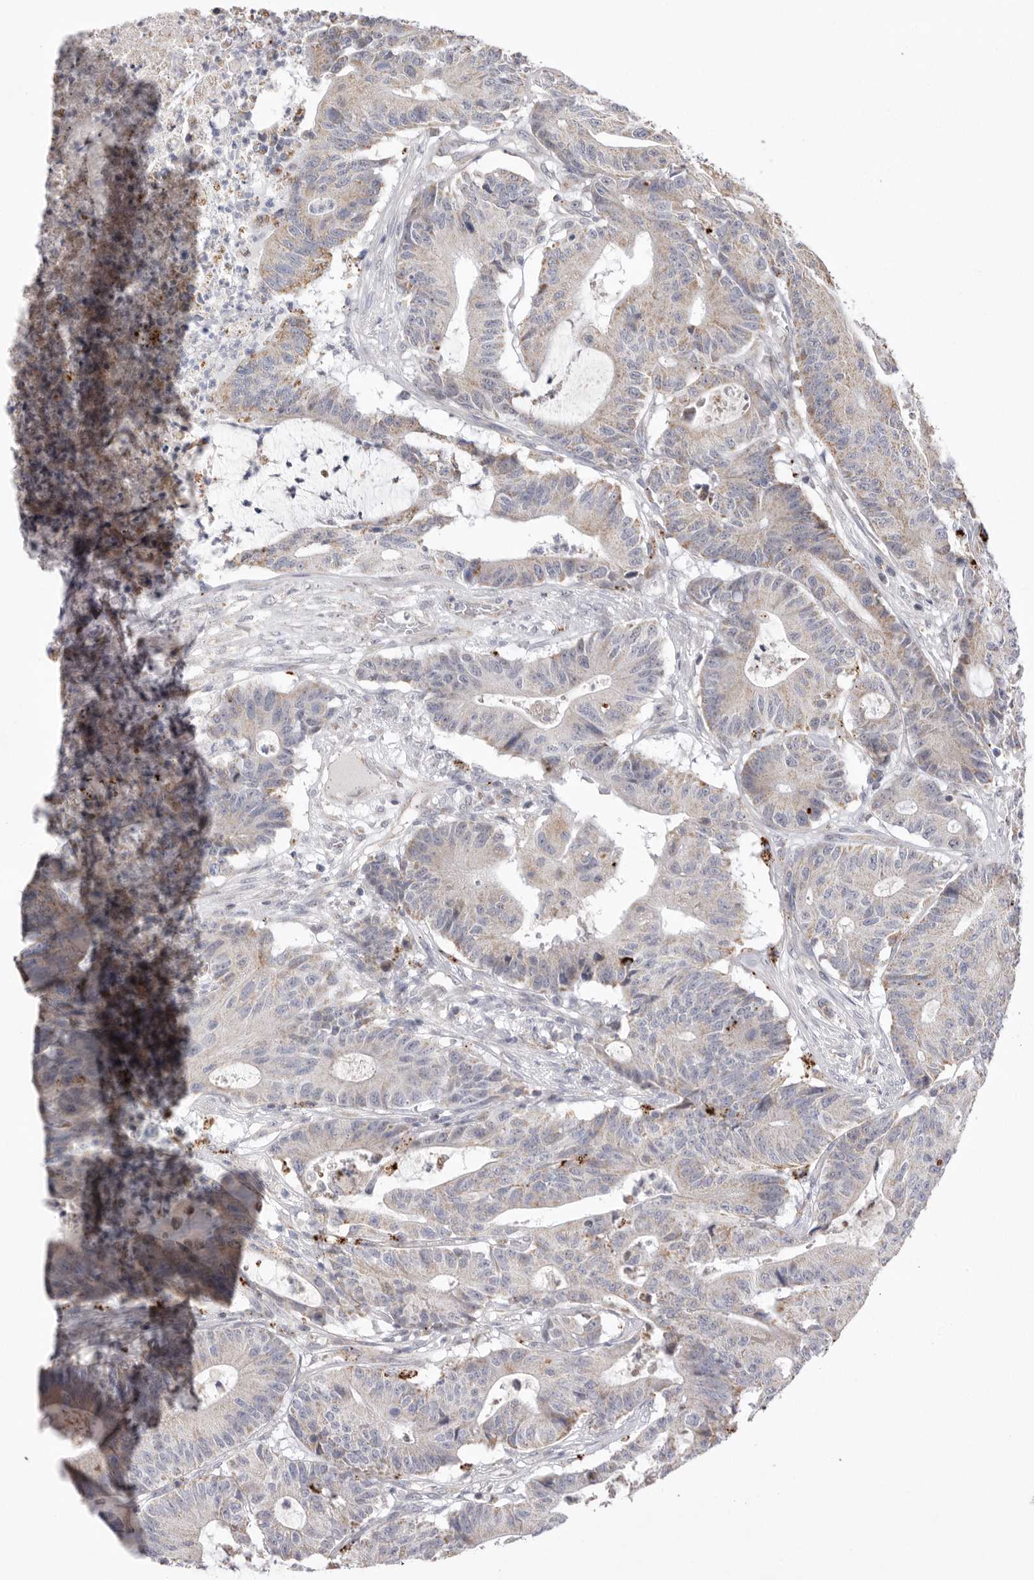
{"staining": {"intensity": "weak", "quantity": "<25%", "location": "cytoplasmic/membranous"}, "tissue": "colorectal cancer", "cell_type": "Tumor cells", "image_type": "cancer", "snomed": [{"axis": "morphology", "description": "Adenocarcinoma, NOS"}, {"axis": "topography", "description": "Colon"}], "caption": "Tumor cells show no significant positivity in colorectal adenocarcinoma.", "gene": "VDAC3", "patient": {"sex": "female", "age": 84}}